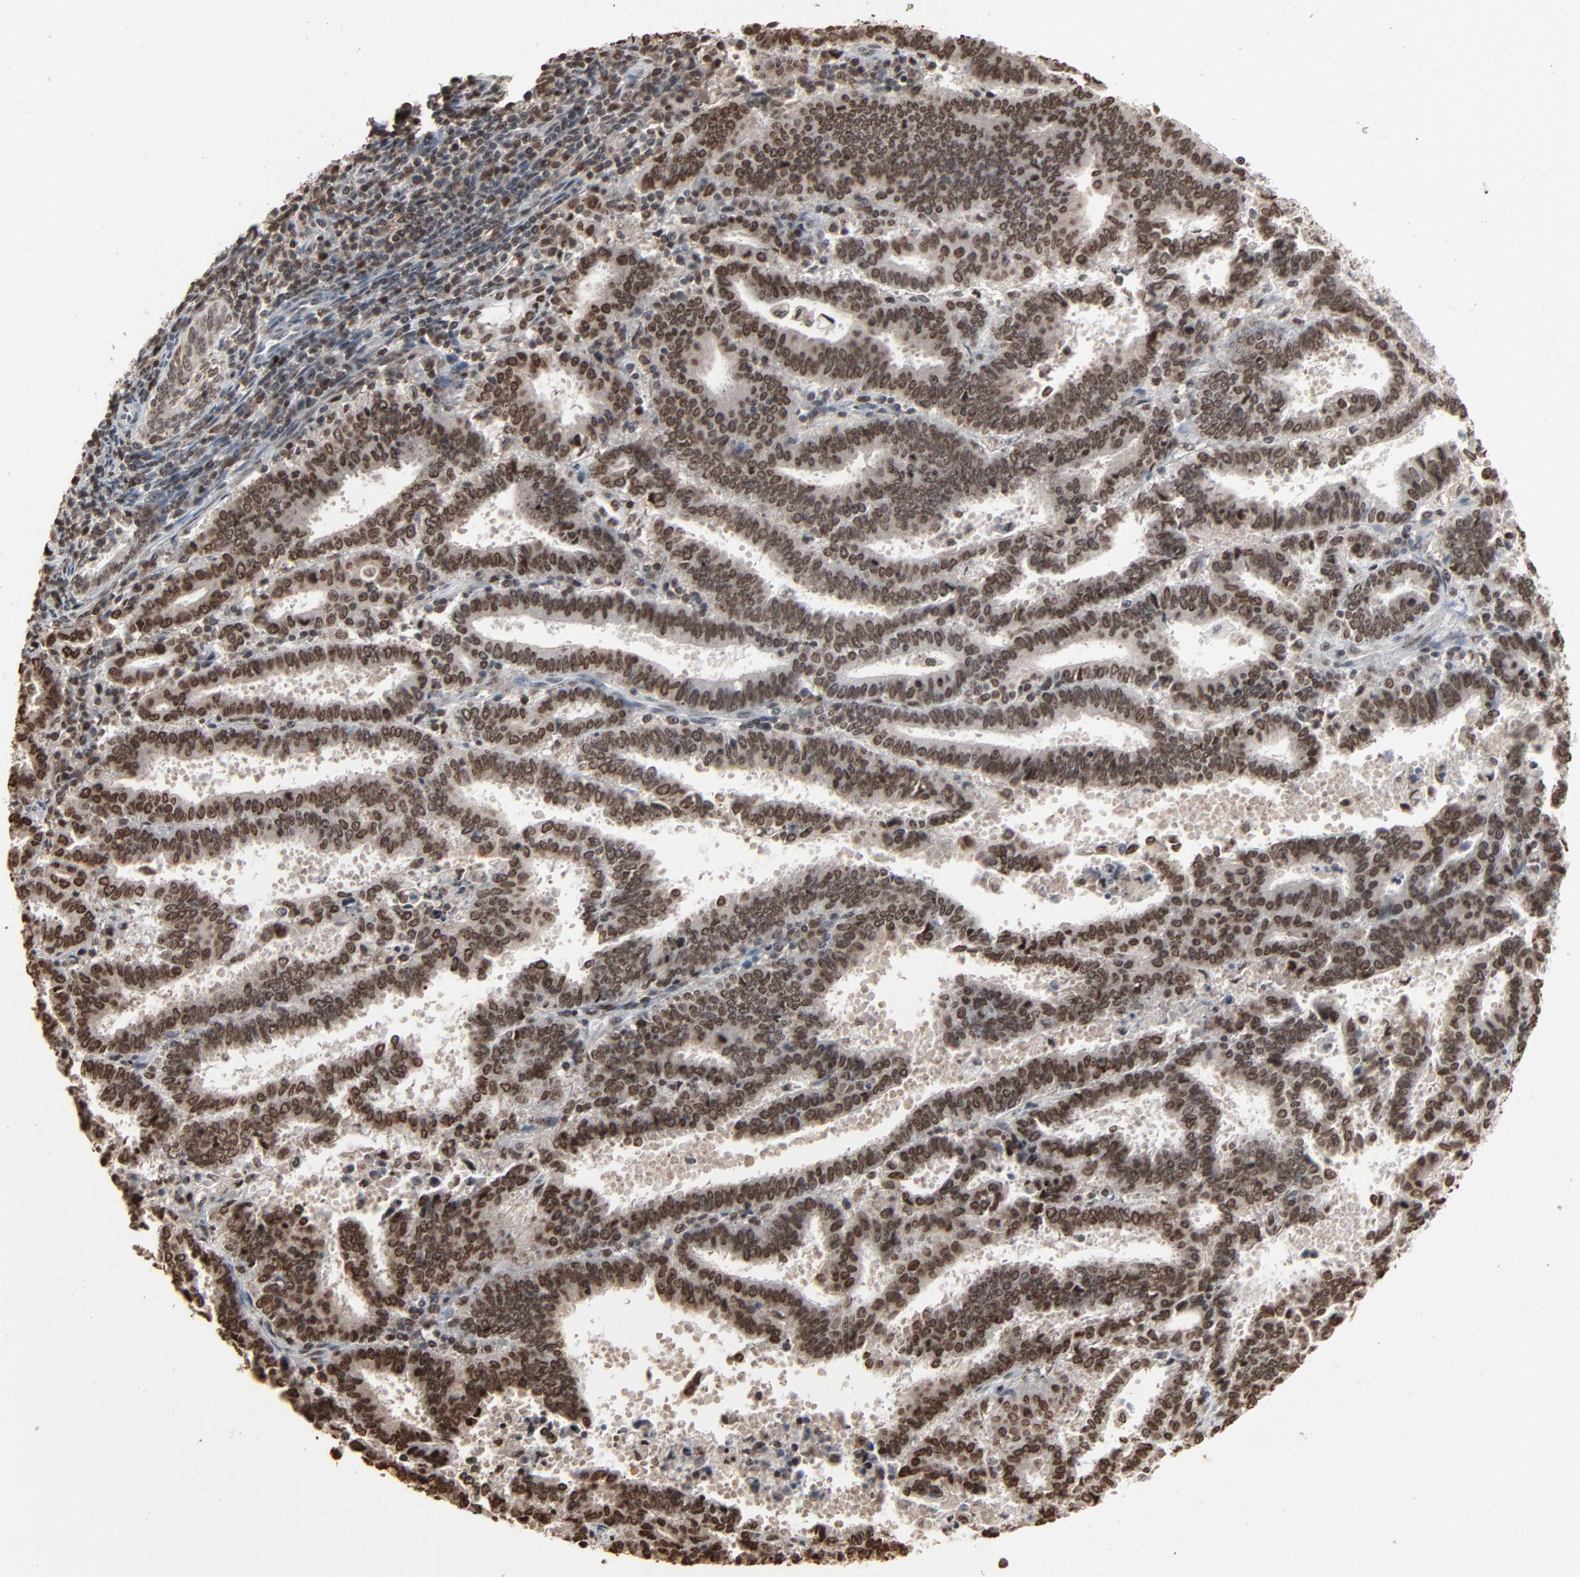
{"staining": {"intensity": "strong", "quantity": ">75%", "location": "nuclear"}, "tissue": "endometrial cancer", "cell_type": "Tumor cells", "image_type": "cancer", "snomed": [{"axis": "morphology", "description": "Adenocarcinoma, NOS"}, {"axis": "topography", "description": "Uterus"}], "caption": "A histopathology image showing strong nuclear expression in about >75% of tumor cells in endometrial cancer (adenocarcinoma), as visualized by brown immunohistochemical staining.", "gene": "RPS6KA3", "patient": {"sex": "female", "age": 83}}